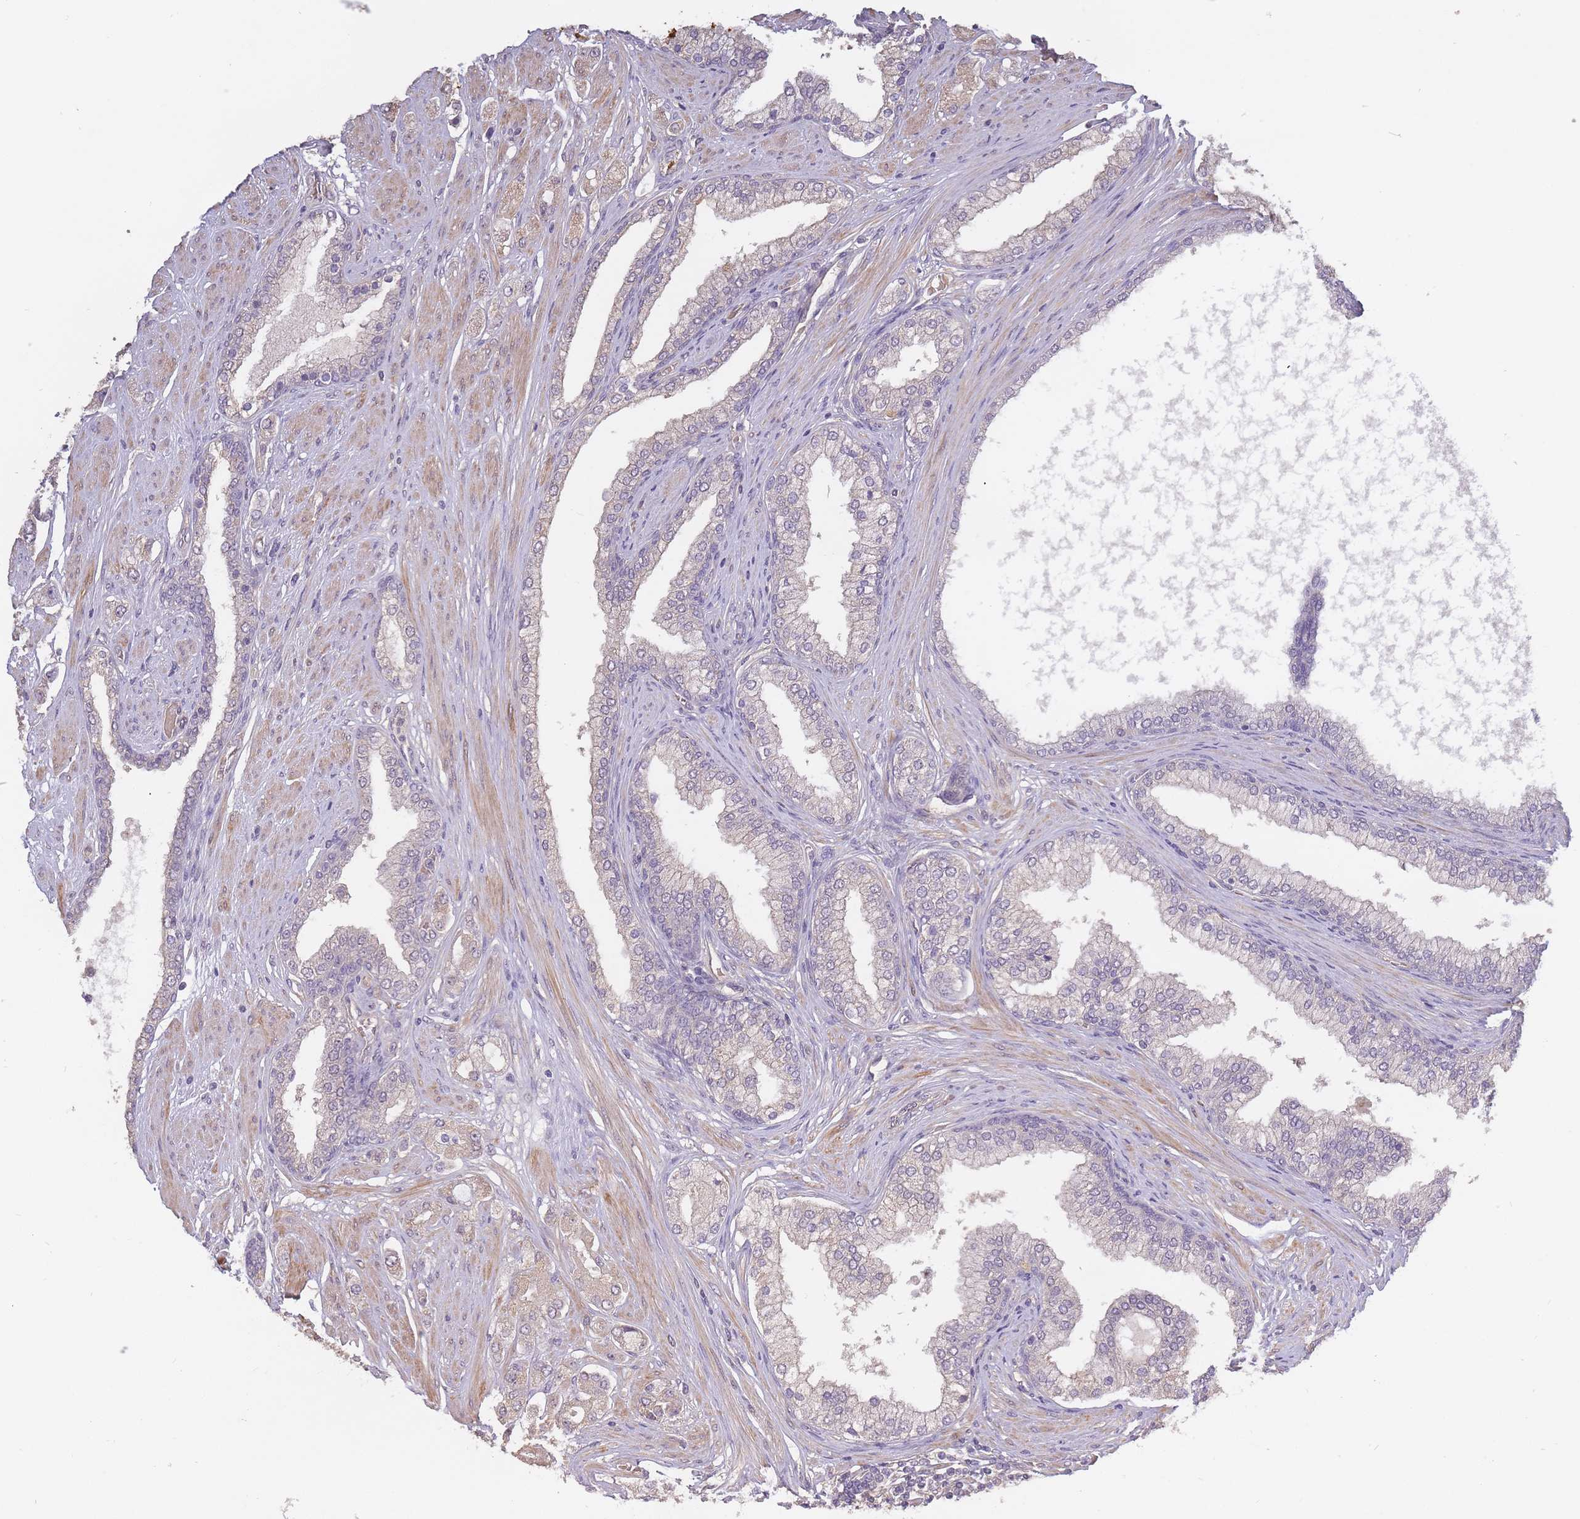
{"staining": {"intensity": "negative", "quantity": "none", "location": "none"}, "tissue": "prostate cancer", "cell_type": "Tumor cells", "image_type": "cancer", "snomed": [{"axis": "morphology", "description": "Adenocarcinoma, High grade"}, {"axis": "topography", "description": "Prostate"}], "caption": "Adenocarcinoma (high-grade) (prostate) was stained to show a protein in brown. There is no significant positivity in tumor cells. (Immunohistochemistry (ihc), brightfield microscopy, high magnification).", "gene": "KIAA1755", "patient": {"sex": "male", "age": 68}}